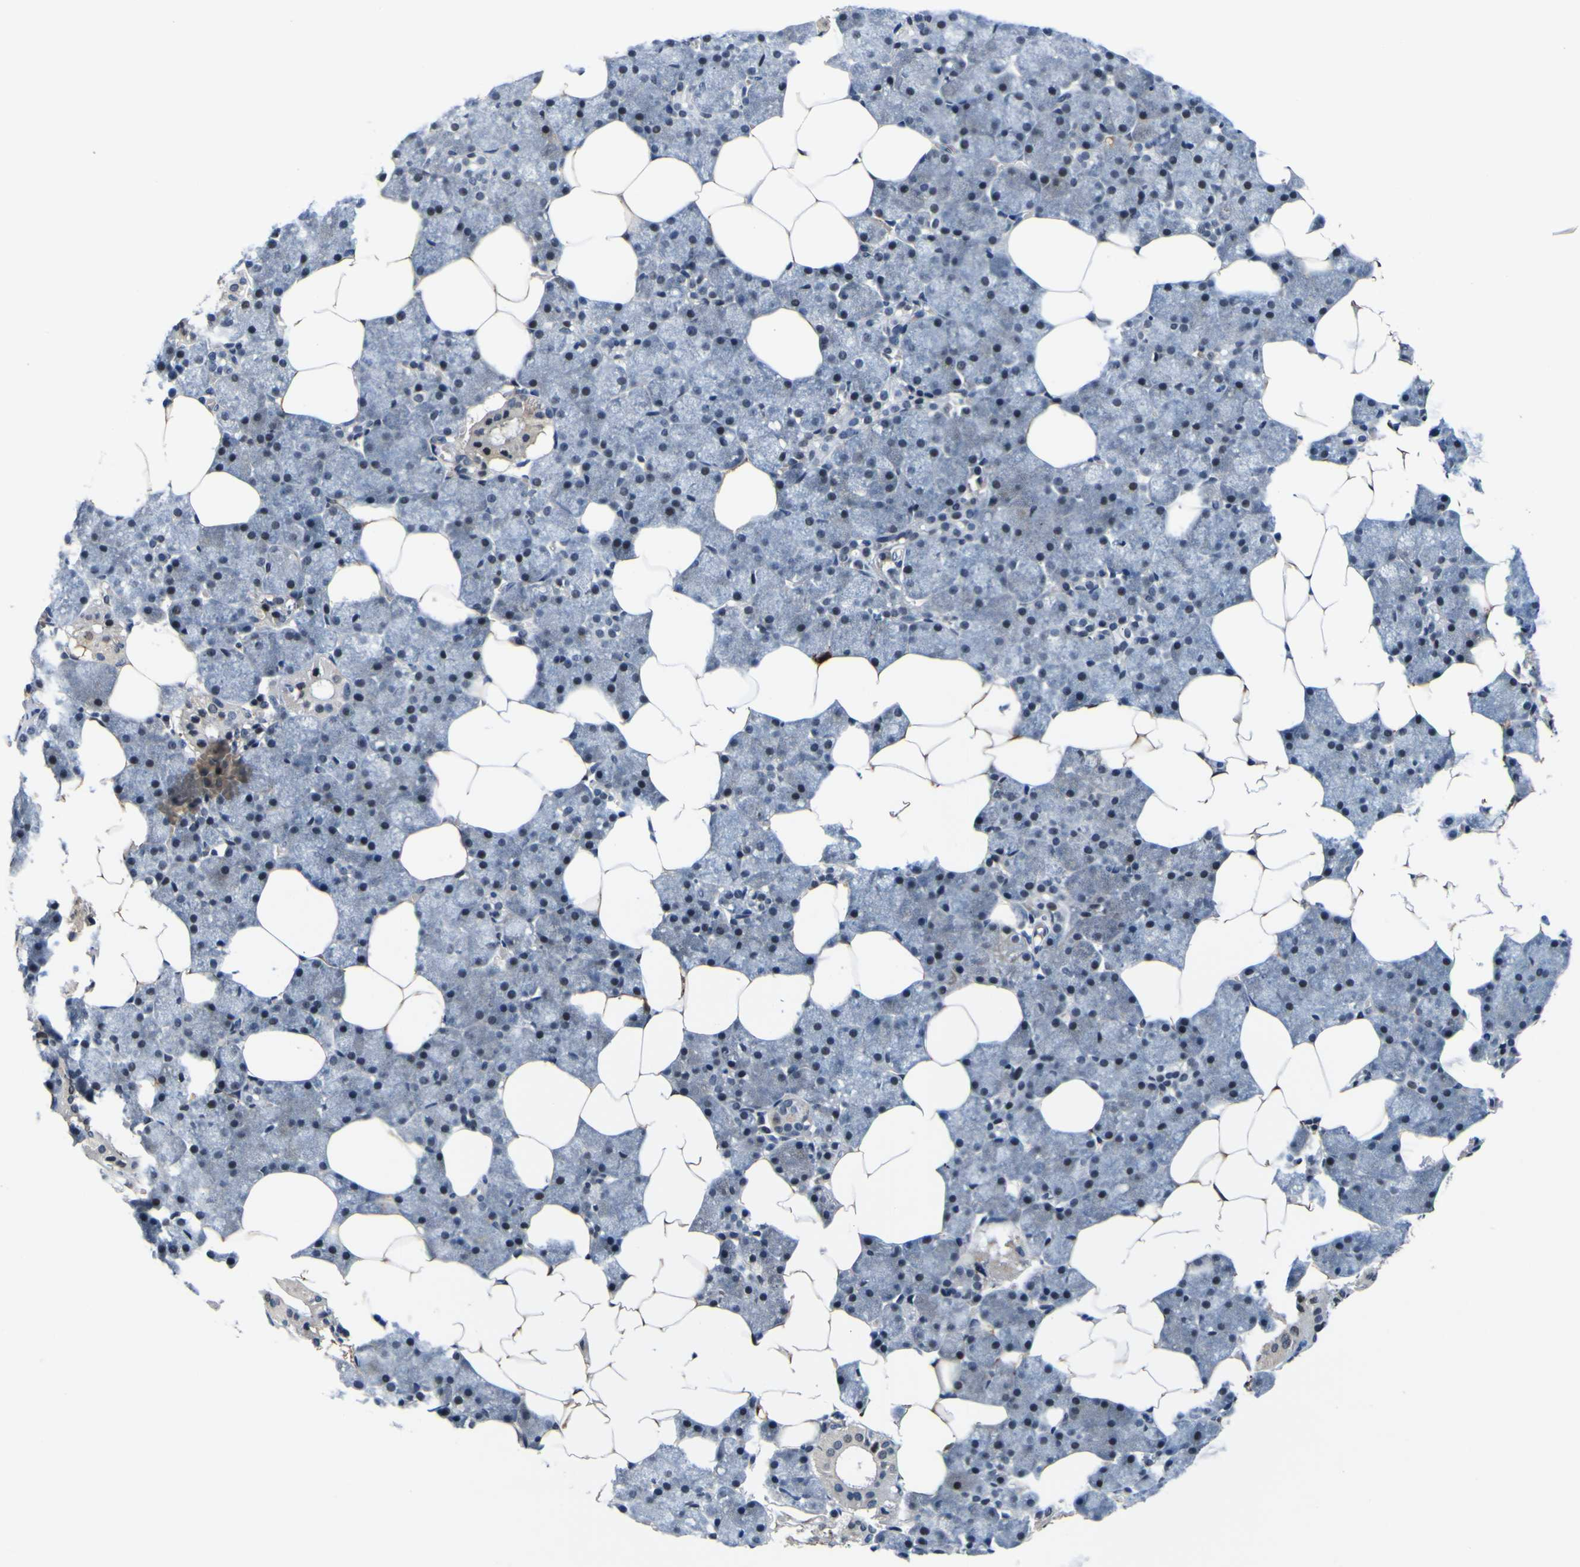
{"staining": {"intensity": "moderate", "quantity": "25%-75%", "location": "nuclear"}, "tissue": "salivary gland", "cell_type": "Glandular cells", "image_type": "normal", "snomed": [{"axis": "morphology", "description": "Normal tissue, NOS"}, {"axis": "topography", "description": "Salivary gland"}], "caption": "Immunohistochemistry image of unremarkable salivary gland stained for a protein (brown), which demonstrates medium levels of moderate nuclear expression in about 25%-75% of glandular cells.", "gene": "CUL4B", "patient": {"sex": "male", "age": 62}}